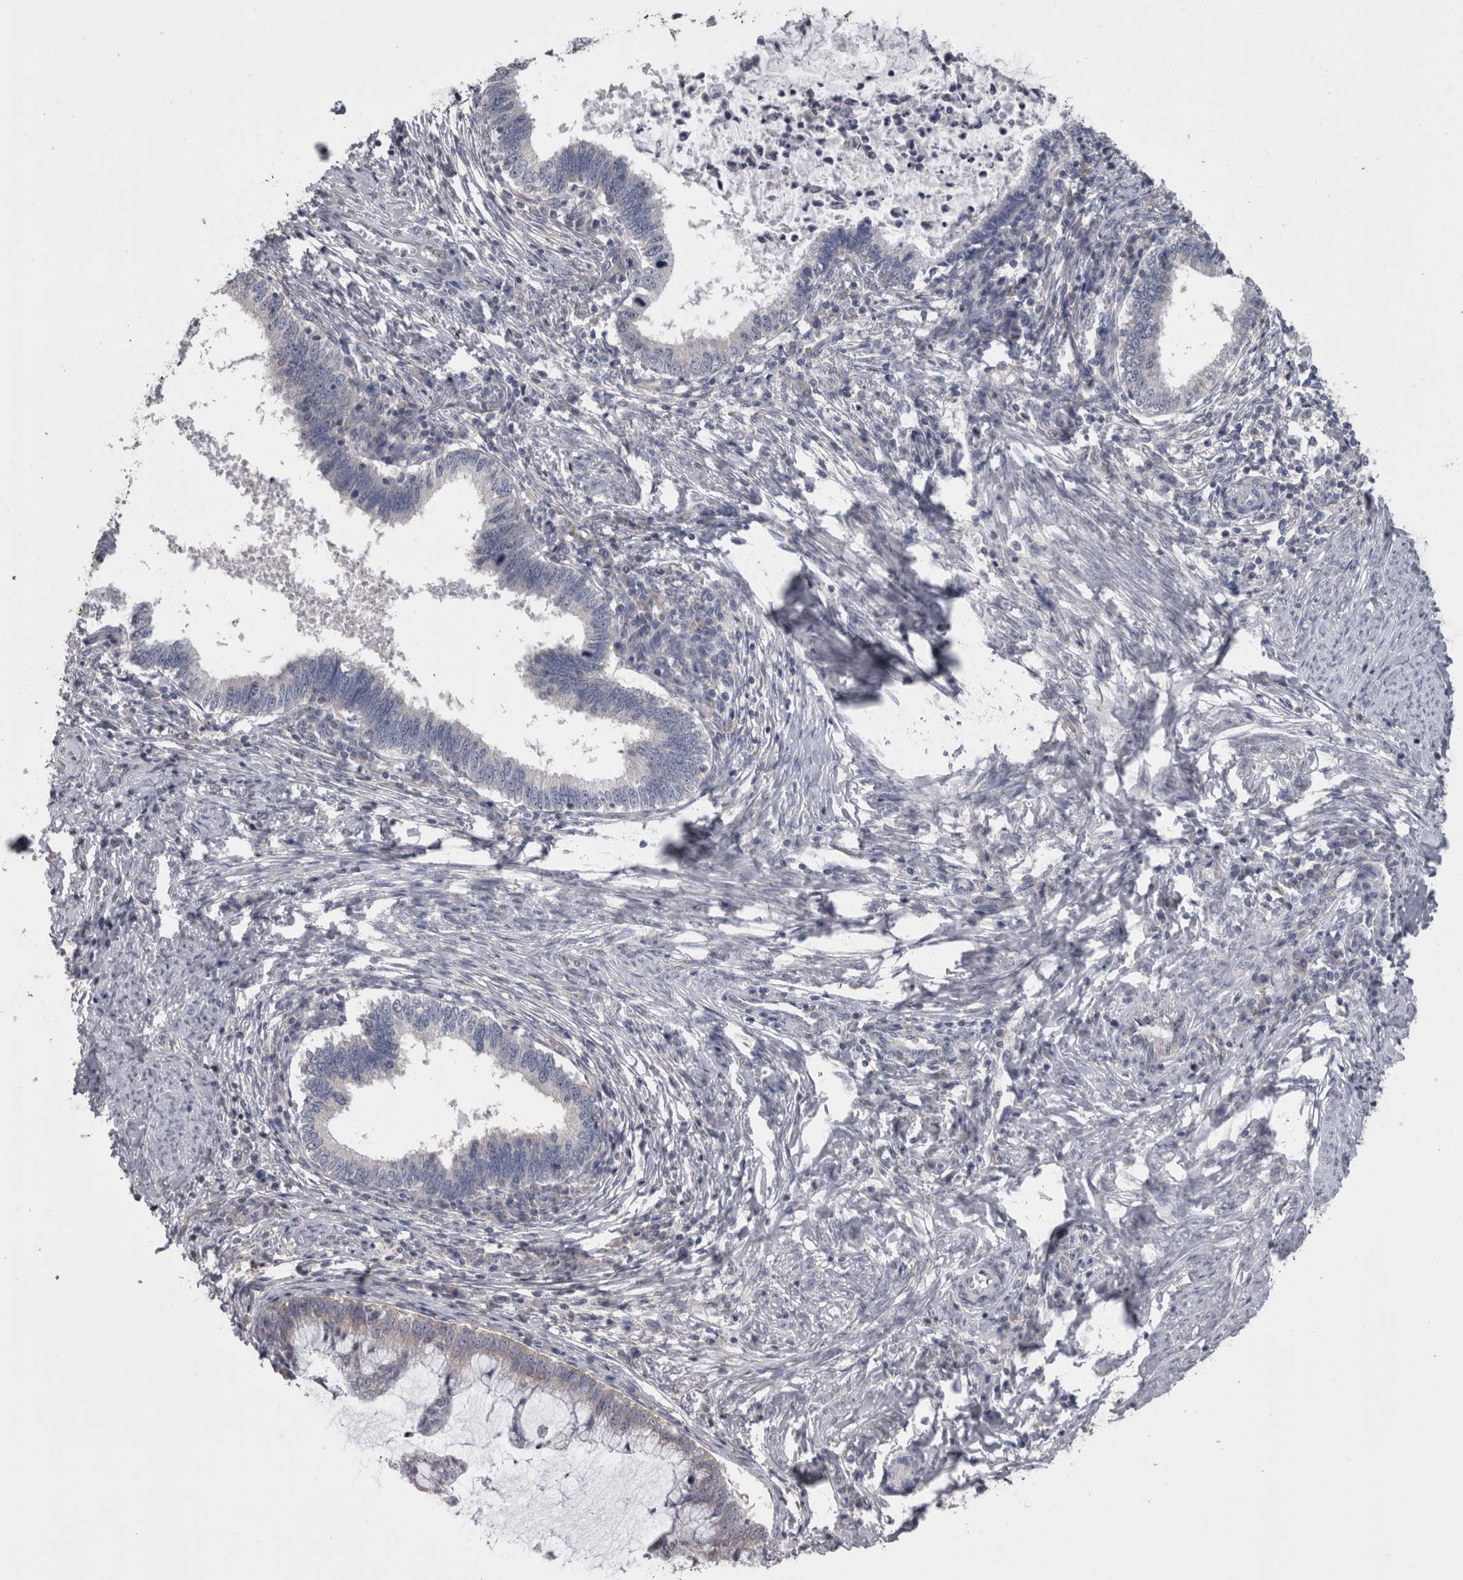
{"staining": {"intensity": "negative", "quantity": "none", "location": "none"}, "tissue": "cervical cancer", "cell_type": "Tumor cells", "image_type": "cancer", "snomed": [{"axis": "morphology", "description": "Adenocarcinoma, NOS"}, {"axis": "topography", "description": "Cervix"}], "caption": "Micrograph shows no significant protein staining in tumor cells of cervical adenocarcinoma.", "gene": "DDX6", "patient": {"sex": "female", "age": 36}}